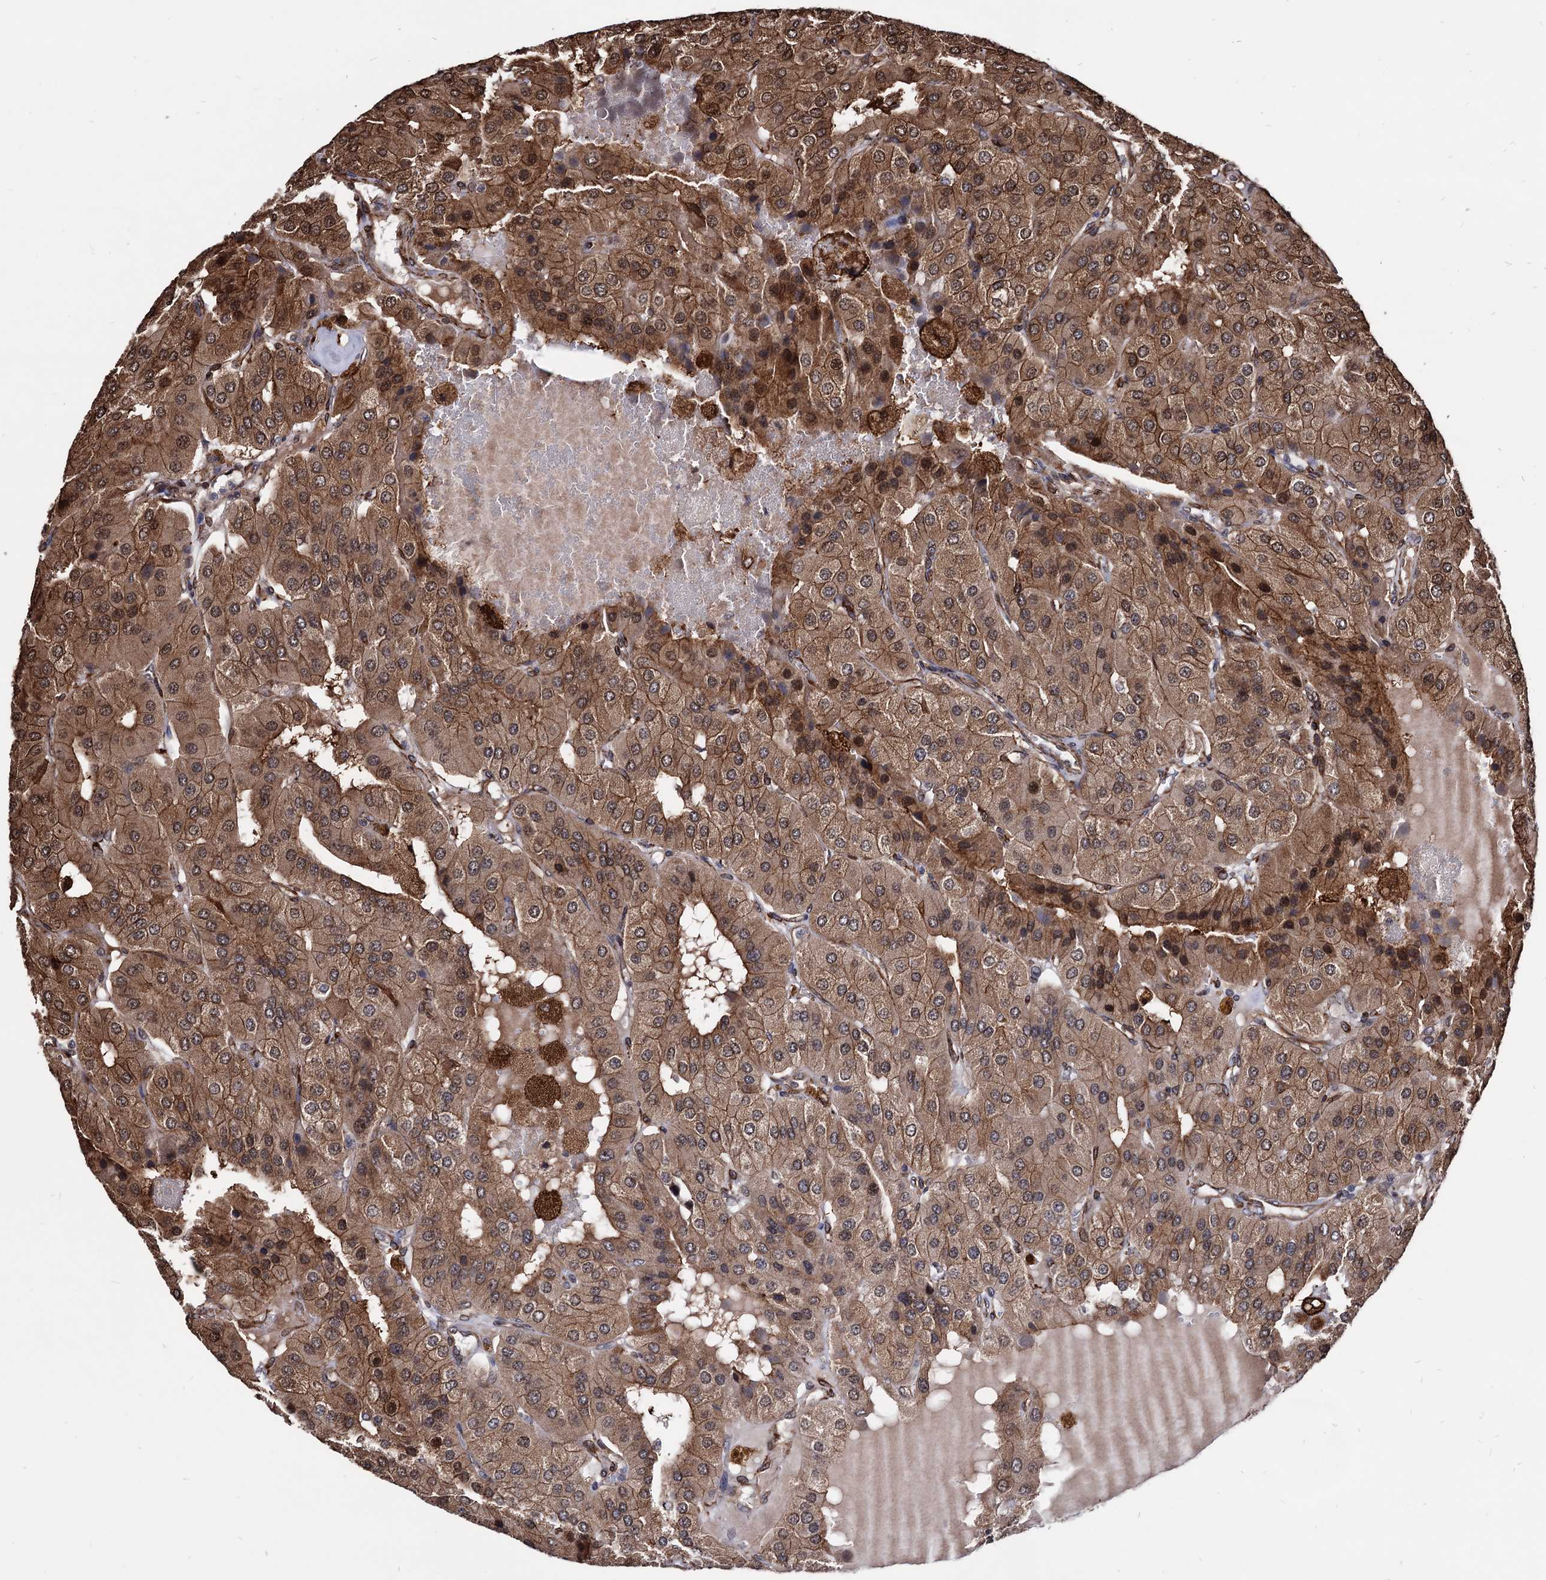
{"staining": {"intensity": "moderate", "quantity": ">75%", "location": "cytoplasmic/membranous,nuclear"}, "tissue": "parathyroid gland", "cell_type": "Glandular cells", "image_type": "normal", "snomed": [{"axis": "morphology", "description": "Normal tissue, NOS"}, {"axis": "morphology", "description": "Adenoma, NOS"}, {"axis": "topography", "description": "Parathyroid gland"}], "caption": "Immunohistochemistry image of normal human parathyroid gland stained for a protein (brown), which demonstrates medium levels of moderate cytoplasmic/membranous,nuclear positivity in approximately >75% of glandular cells.", "gene": "ANKRD12", "patient": {"sex": "female", "age": 86}}